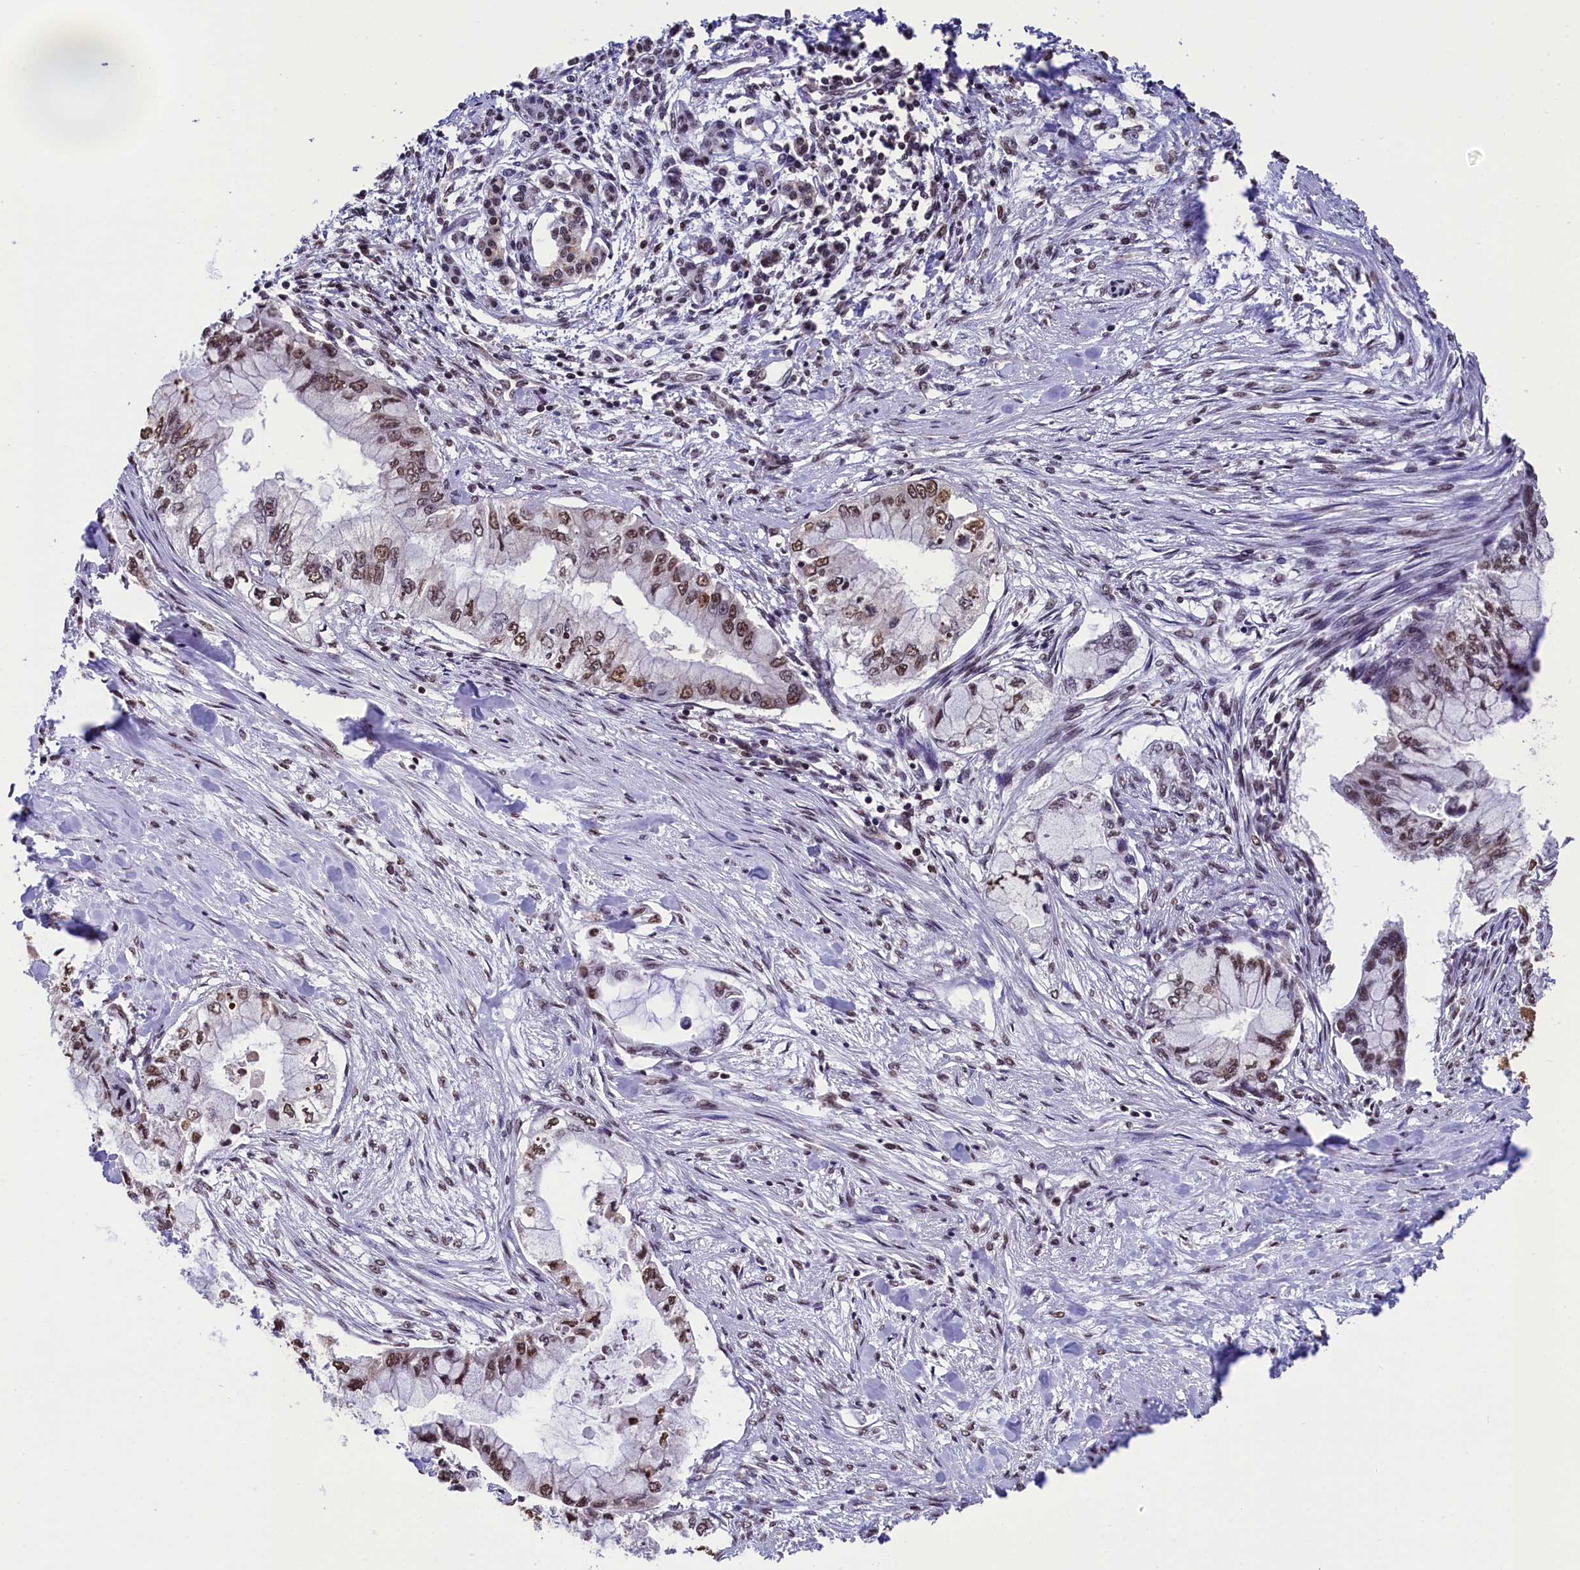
{"staining": {"intensity": "moderate", "quantity": ">75%", "location": "nuclear"}, "tissue": "pancreatic cancer", "cell_type": "Tumor cells", "image_type": "cancer", "snomed": [{"axis": "morphology", "description": "Adenocarcinoma, NOS"}, {"axis": "topography", "description": "Pancreas"}], "caption": "High-magnification brightfield microscopy of pancreatic cancer stained with DAB (brown) and counterstained with hematoxylin (blue). tumor cells exhibit moderate nuclear positivity is identified in approximately>75% of cells.", "gene": "SNRPD2", "patient": {"sex": "female", "age": 78}}